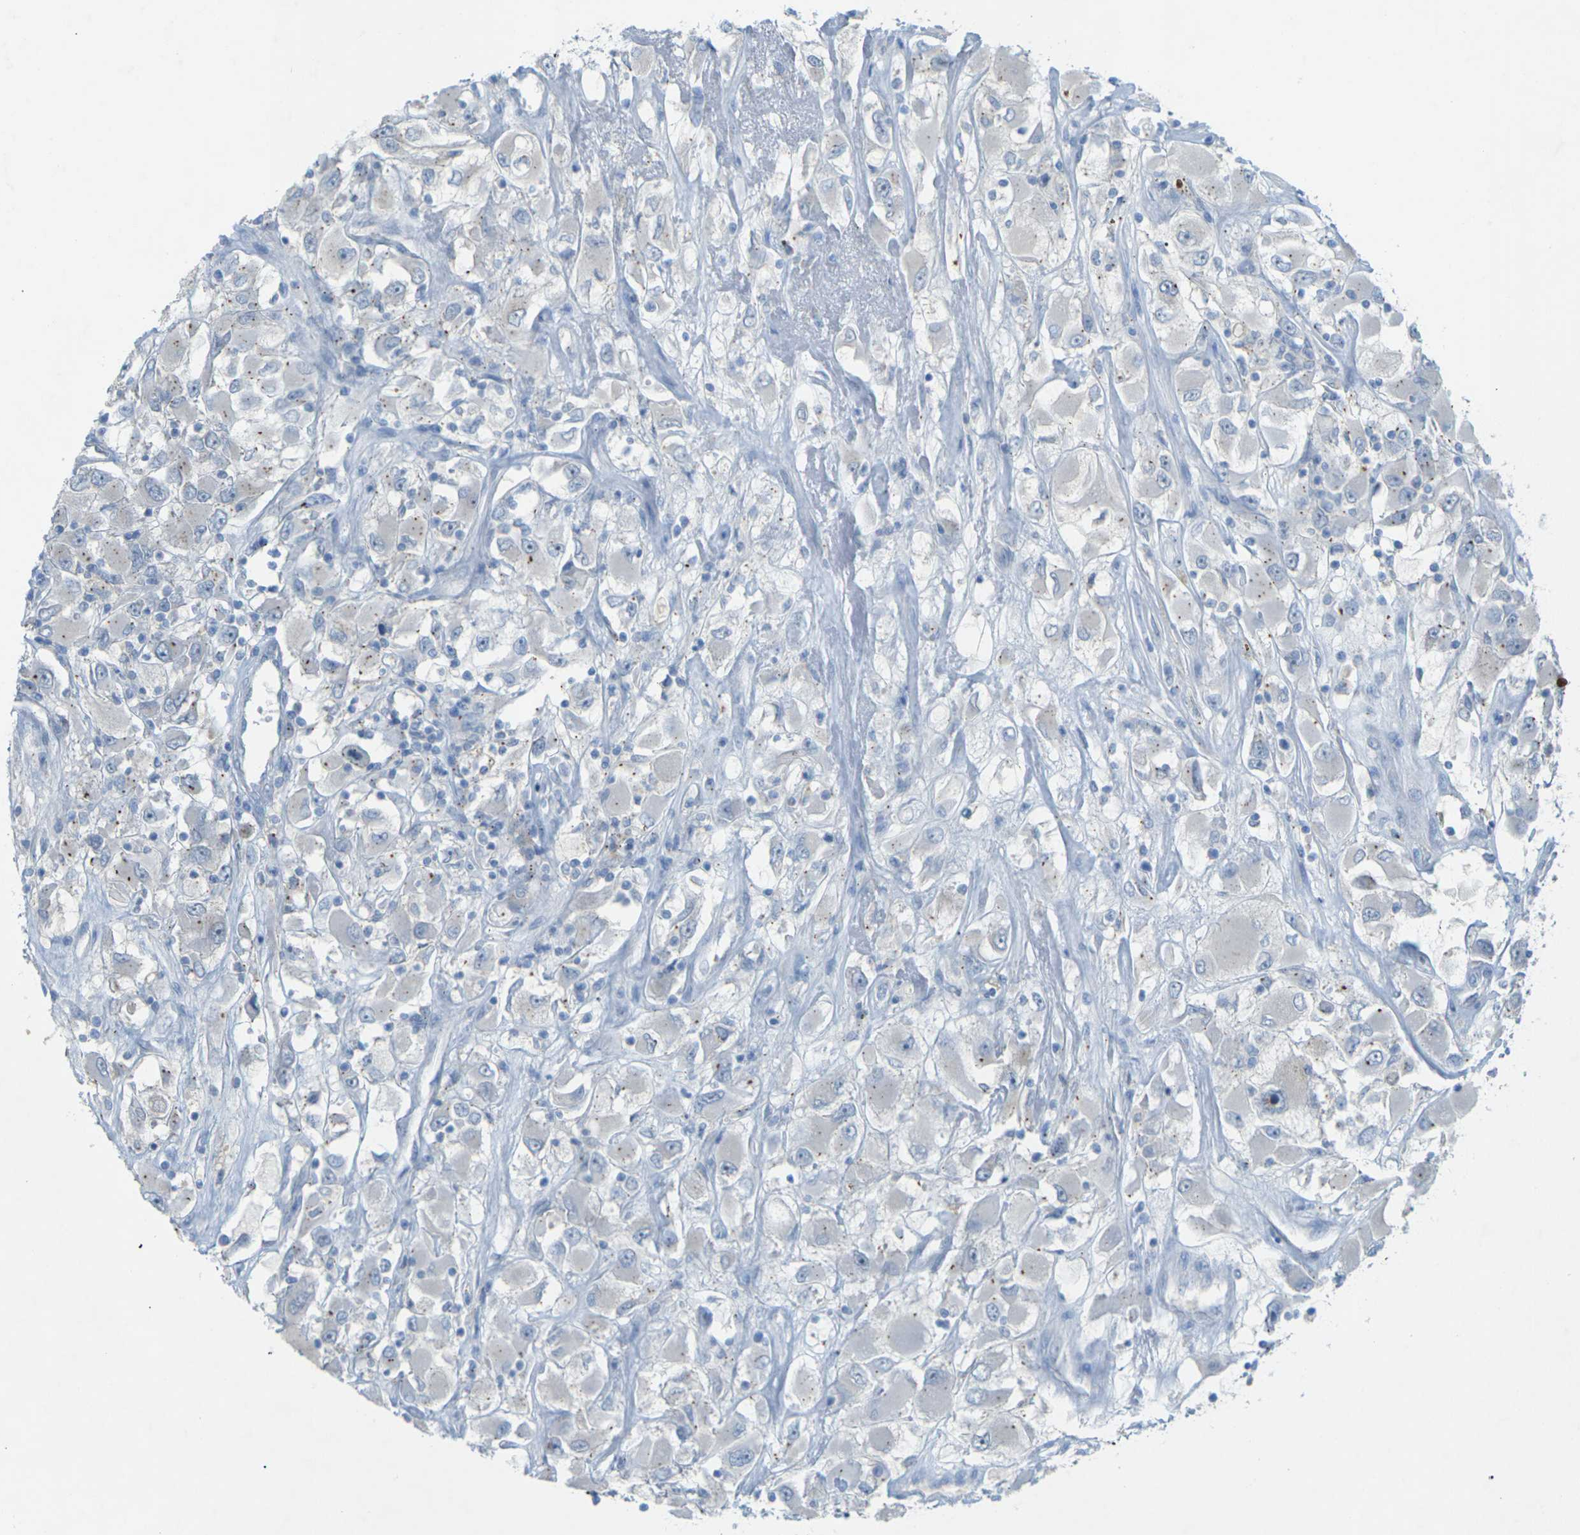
{"staining": {"intensity": "negative", "quantity": "none", "location": "none"}, "tissue": "renal cancer", "cell_type": "Tumor cells", "image_type": "cancer", "snomed": [{"axis": "morphology", "description": "Adenocarcinoma, NOS"}, {"axis": "topography", "description": "Kidney"}], "caption": "The image shows no staining of tumor cells in renal adenocarcinoma.", "gene": "CLDN3", "patient": {"sex": "female", "age": 52}}